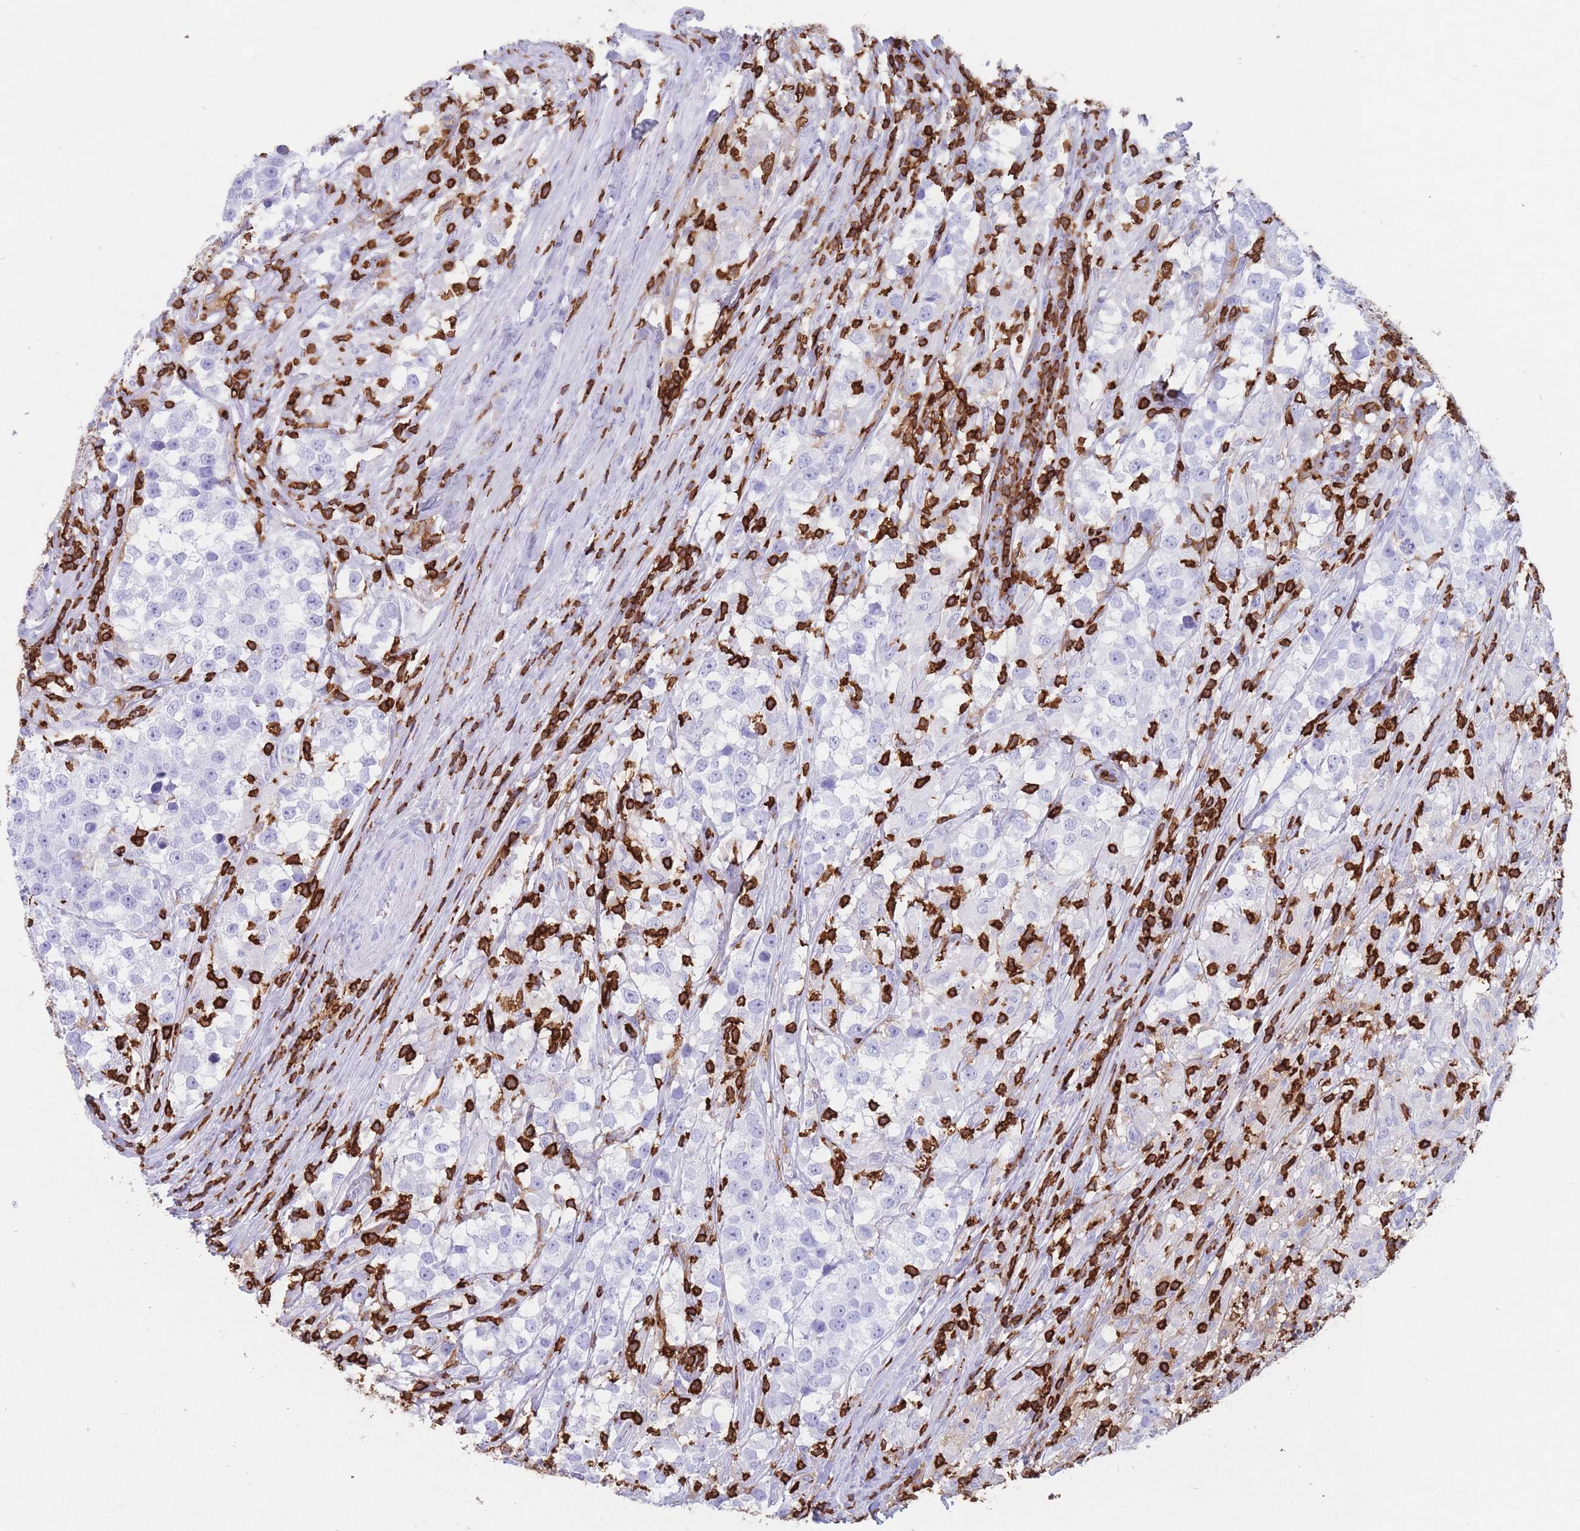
{"staining": {"intensity": "negative", "quantity": "none", "location": "none"}, "tissue": "testis cancer", "cell_type": "Tumor cells", "image_type": "cancer", "snomed": [{"axis": "morphology", "description": "Seminoma, NOS"}, {"axis": "topography", "description": "Testis"}], "caption": "Seminoma (testis) was stained to show a protein in brown. There is no significant positivity in tumor cells.", "gene": "CORO1A", "patient": {"sex": "male", "age": 46}}